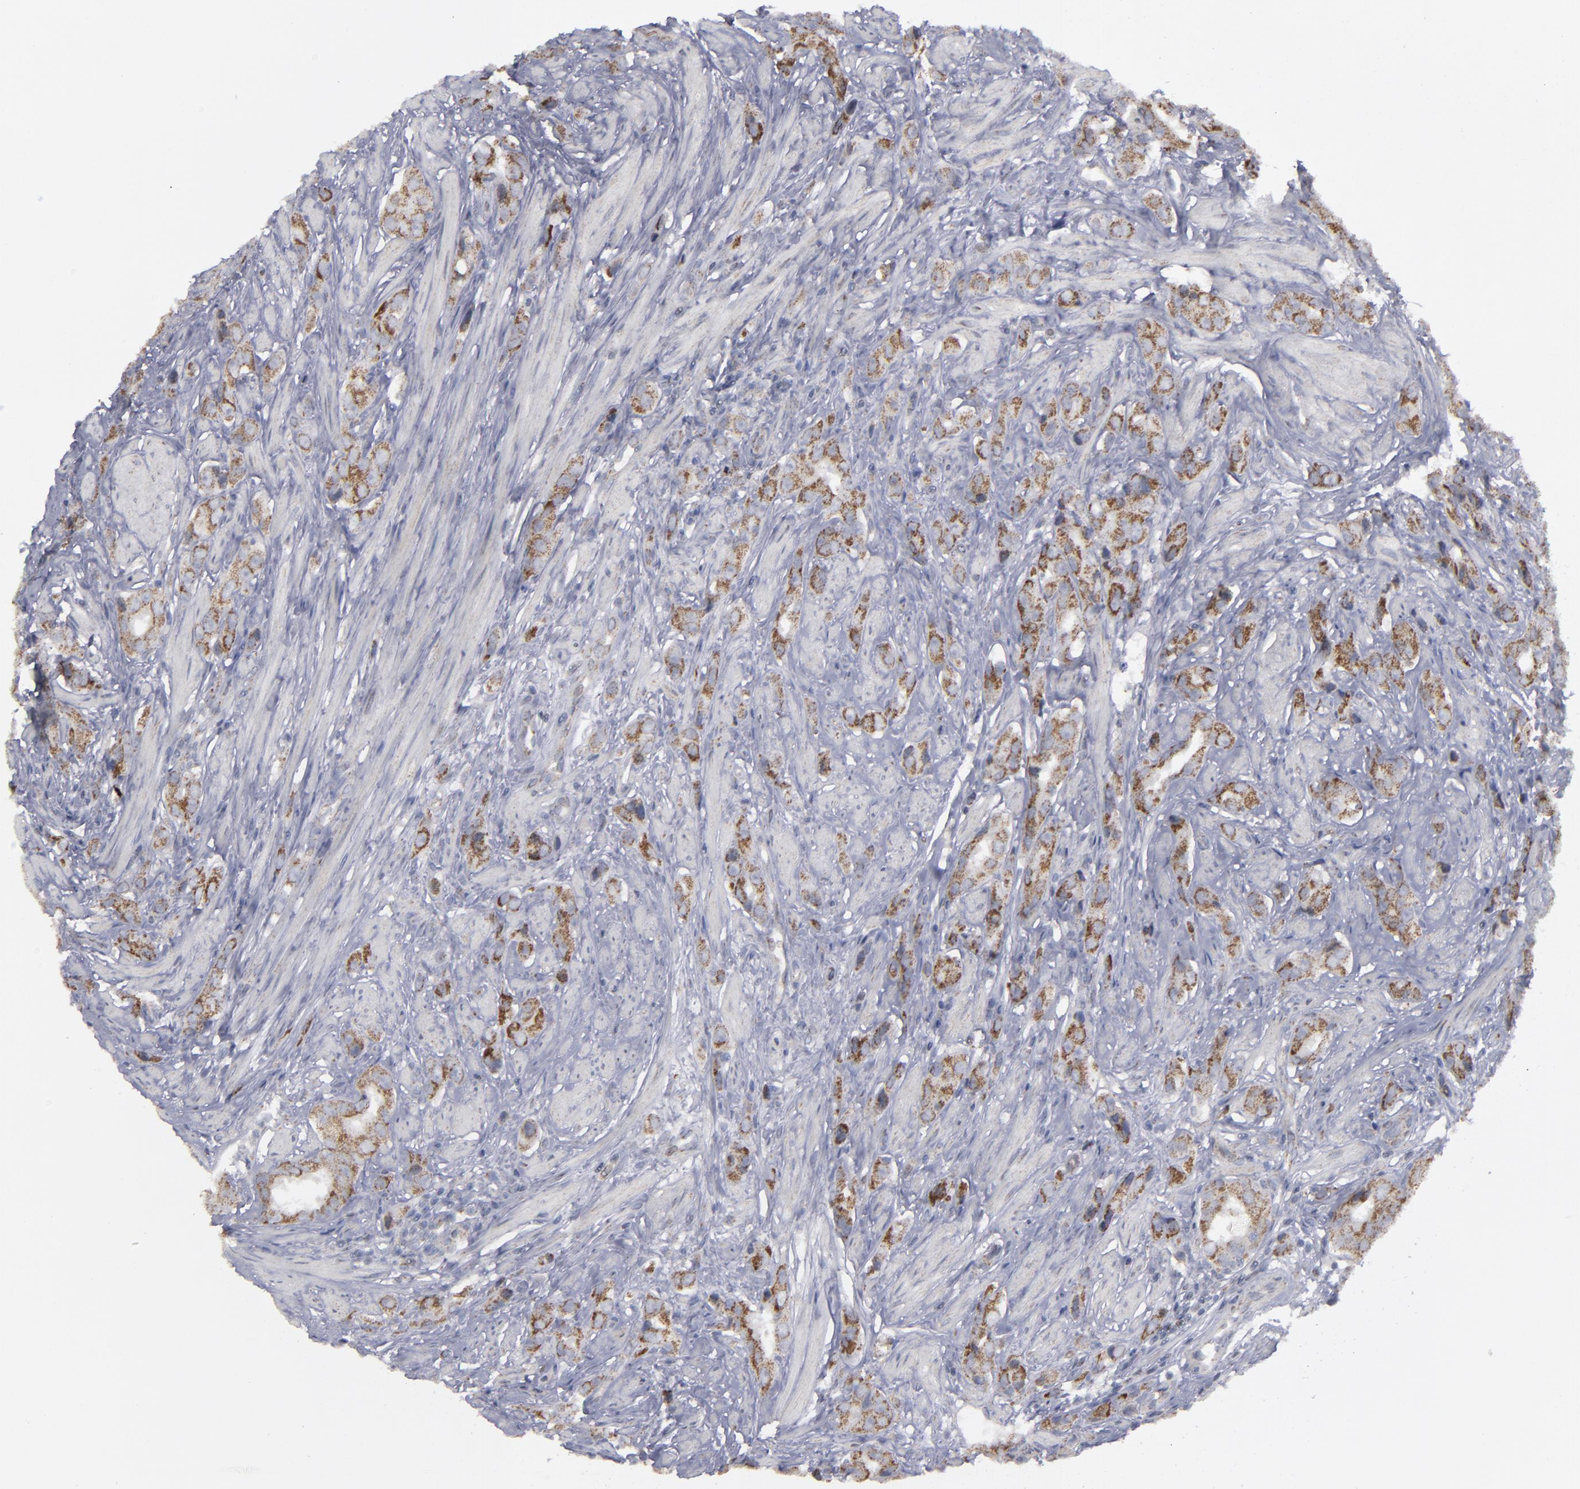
{"staining": {"intensity": "moderate", "quantity": ">75%", "location": "cytoplasmic/membranous"}, "tissue": "prostate cancer", "cell_type": "Tumor cells", "image_type": "cancer", "snomed": [{"axis": "morphology", "description": "Adenocarcinoma, Medium grade"}, {"axis": "topography", "description": "Prostate"}], "caption": "High-magnification brightfield microscopy of prostate medium-grade adenocarcinoma stained with DAB (brown) and counterstained with hematoxylin (blue). tumor cells exhibit moderate cytoplasmic/membranous staining is present in about>75% of cells.", "gene": "MYOM2", "patient": {"sex": "male", "age": 53}}